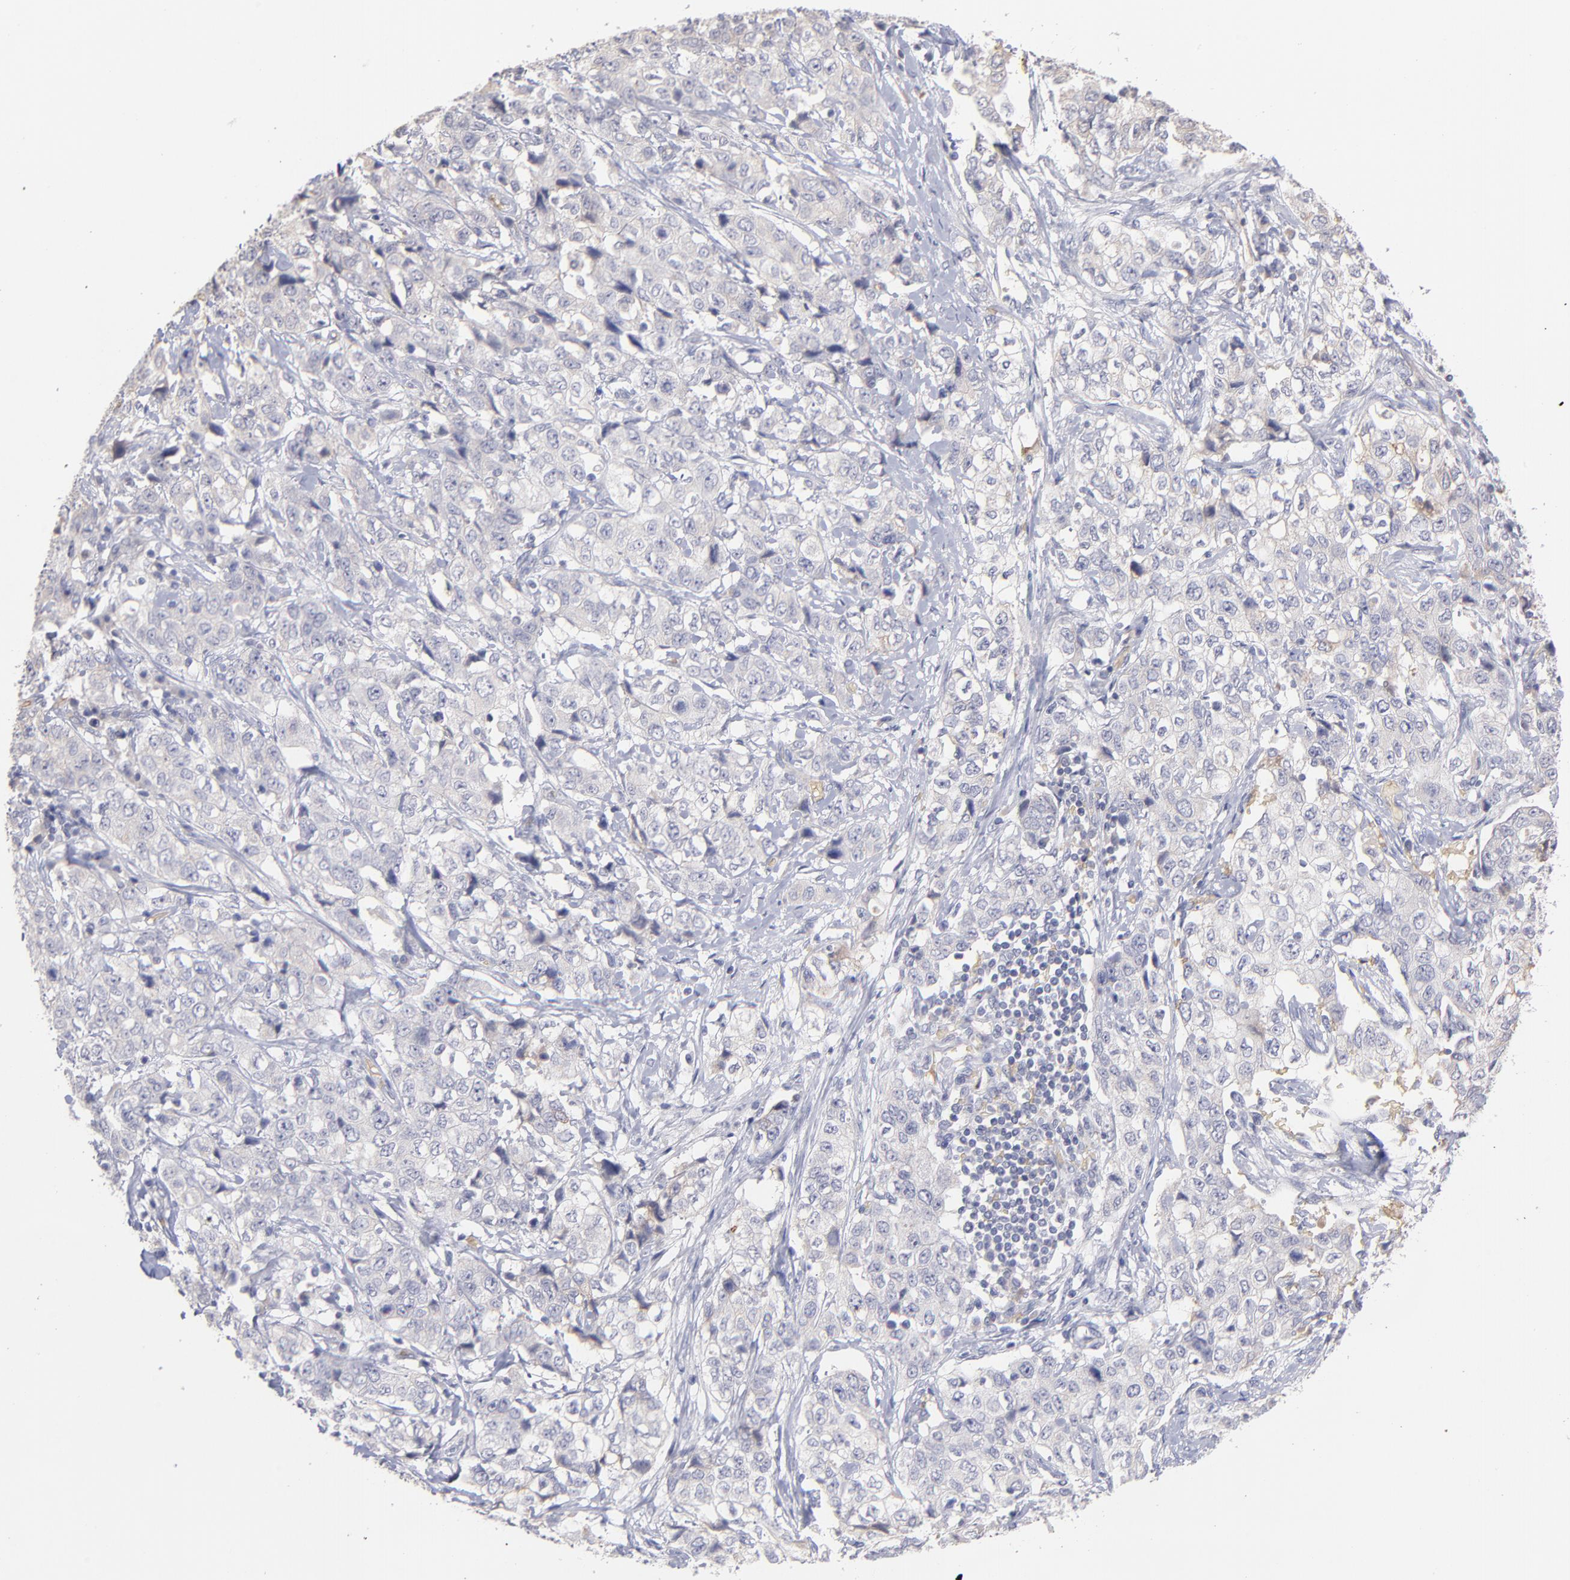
{"staining": {"intensity": "negative", "quantity": "none", "location": "none"}, "tissue": "stomach cancer", "cell_type": "Tumor cells", "image_type": "cancer", "snomed": [{"axis": "morphology", "description": "Adenocarcinoma, NOS"}, {"axis": "topography", "description": "Stomach"}], "caption": "Immunohistochemistry of adenocarcinoma (stomach) shows no positivity in tumor cells.", "gene": "F13B", "patient": {"sex": "male", "age": 48}}